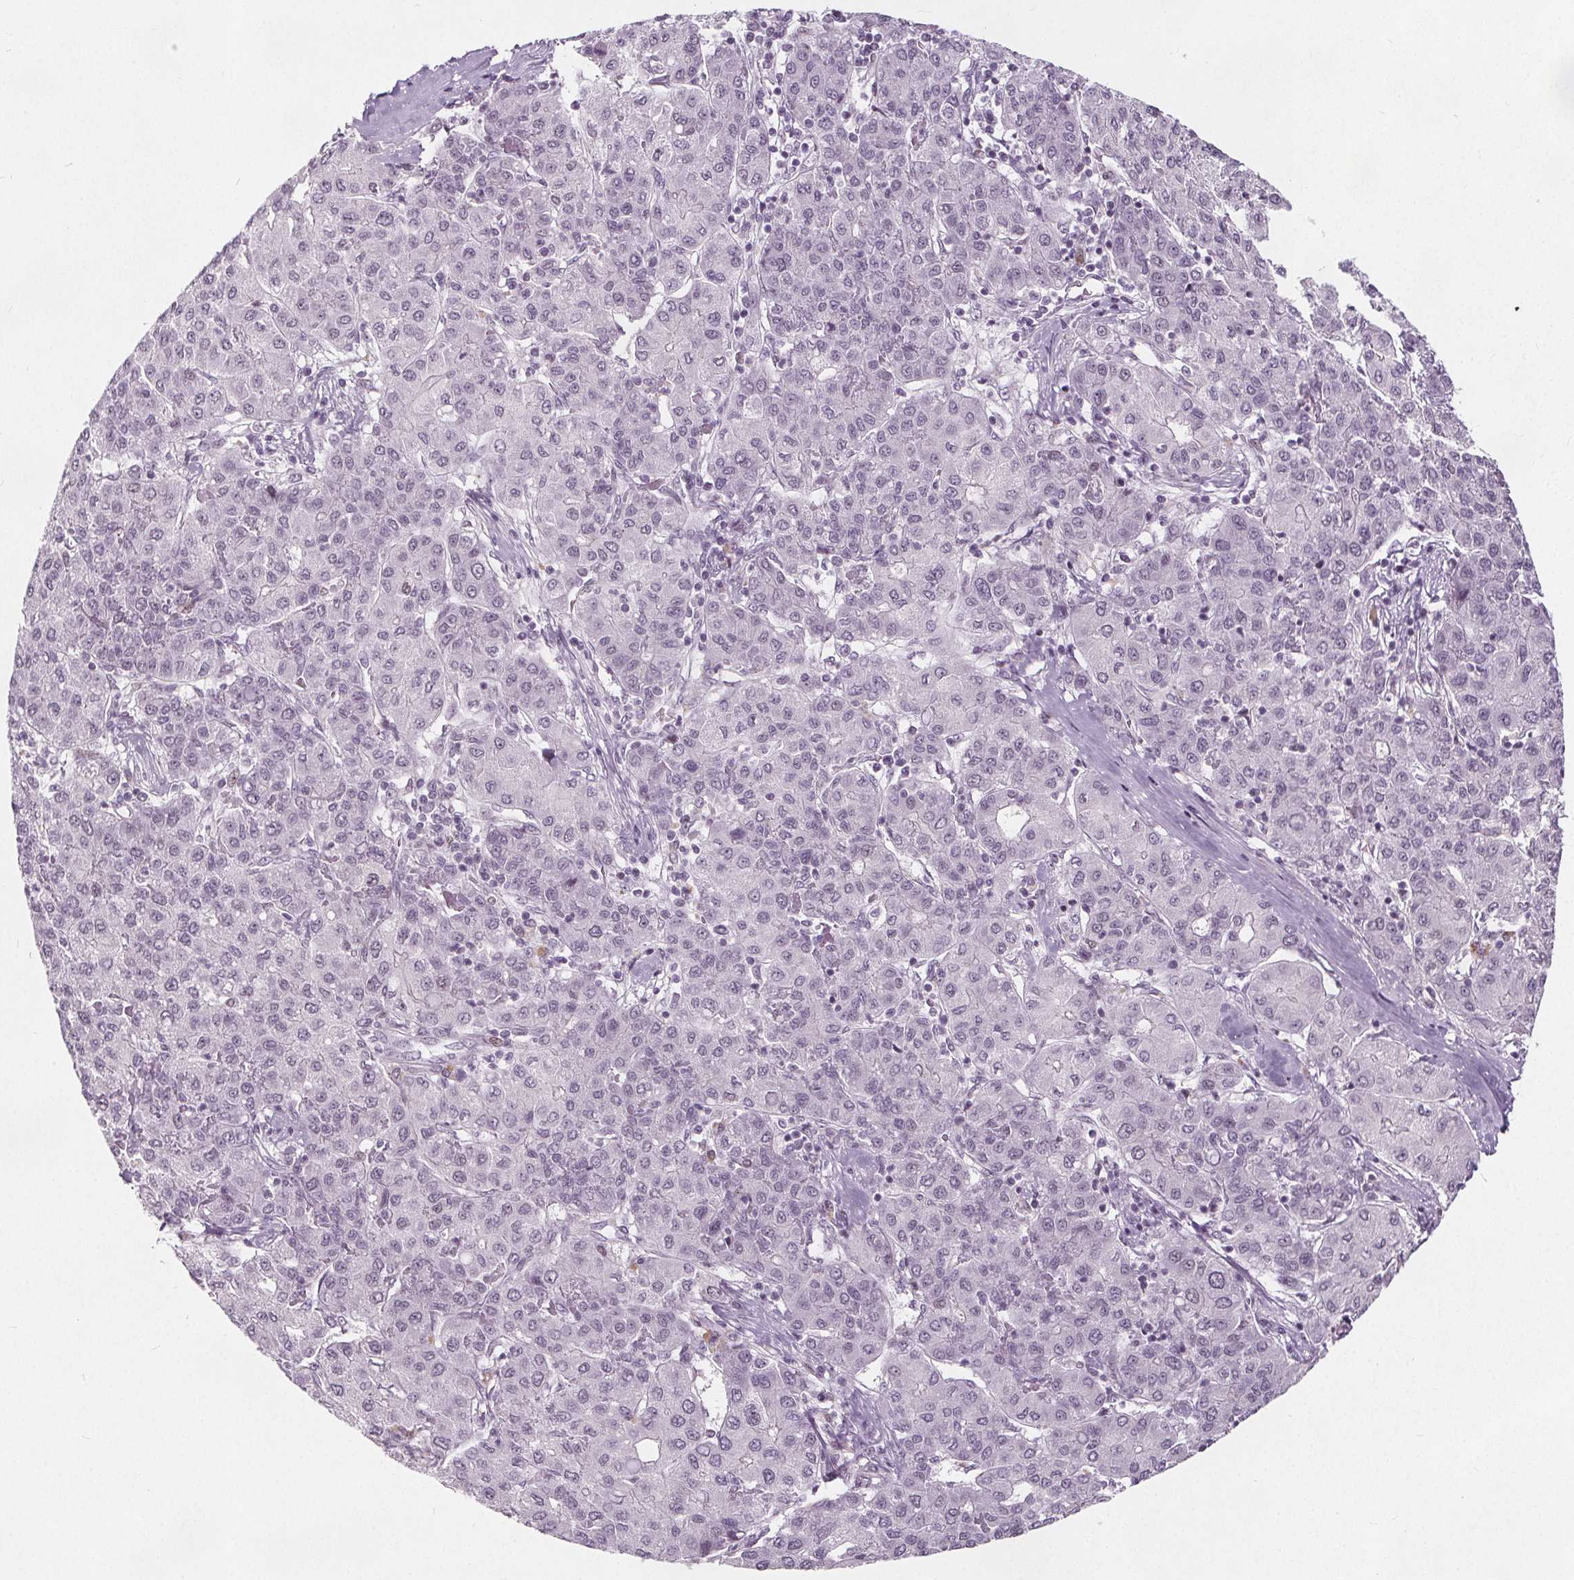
{"staining": {"intensity": "negative", "quantity": "none", "location": "none"}, "tissue": "liver cancer", "cell_type": "Tumor cells", "image_type": "cancer", "snomed": [{"axis": "morphology", "description": "Carcinoma, Hepatocellular, NOS"}, {"axis": "topography", "description": "Liver"}], "caption": "IHC micrograph of neoplastic tissue: liver hepatocellular carcinoma stained with DAB shows no significant protein staining in tumor cells.", "gene": "TAF6L", "patient": {"sex": "male", "age": 65}}